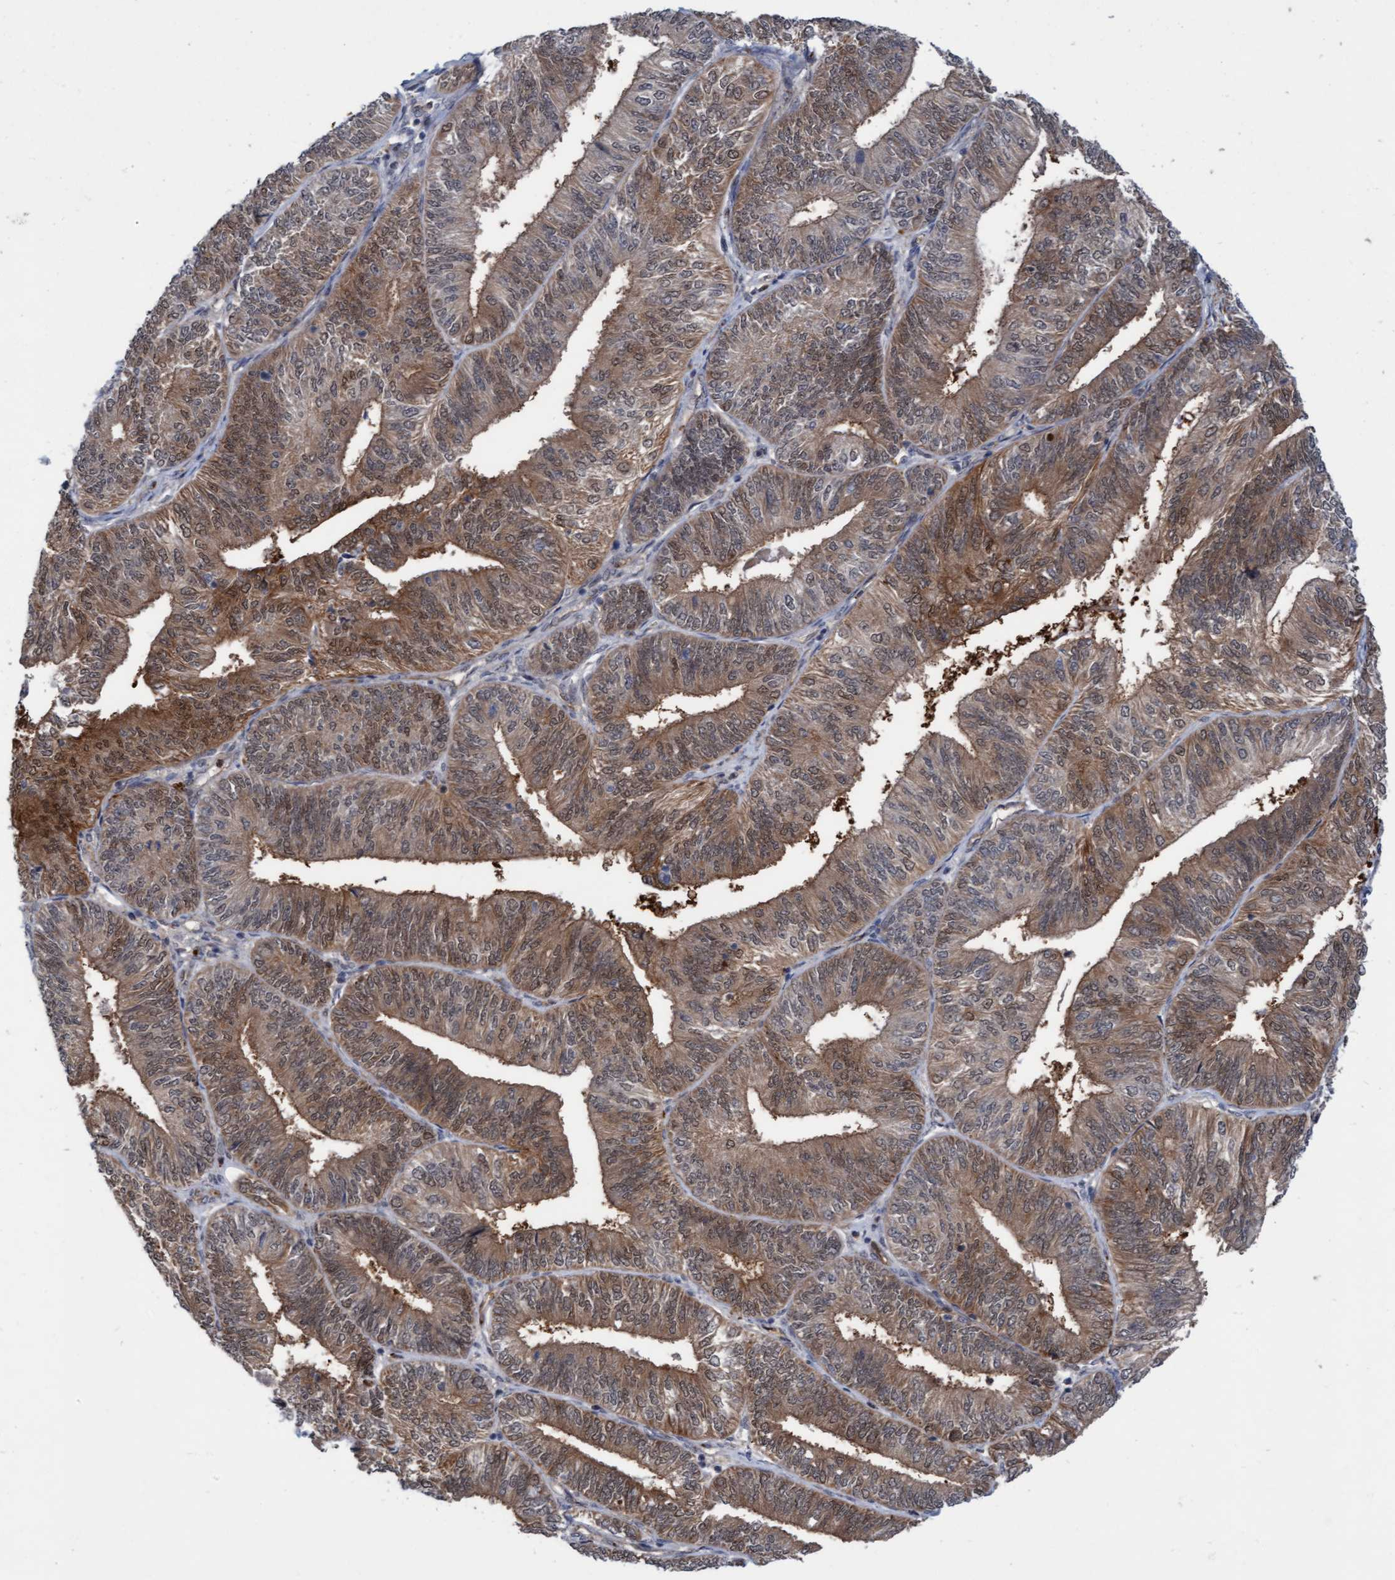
{"staining": {"intensity": "moderate", "quantity": ">75%", "location": "cytoplasmic/membranous,nuclear"}, "tissue": "endometrial cancer", "cell_type": "Tumor cells", "image_type": "cancer", "snomed": [{"axis": "morphology", "description": "Adenocarcinoma, NOS"}, {"axis": "topography", "description": "Endometrium"}], "caption": "This is a histology image of immunohistochemistry (IHC) staining of endometrial adenocarcinoma, which shows moderate expression in the cytoplasmic/membranous and nuclear of tumor cells.", "gene": "RAP1GAP2", "patient": {"sex": "female", "age": 58}}